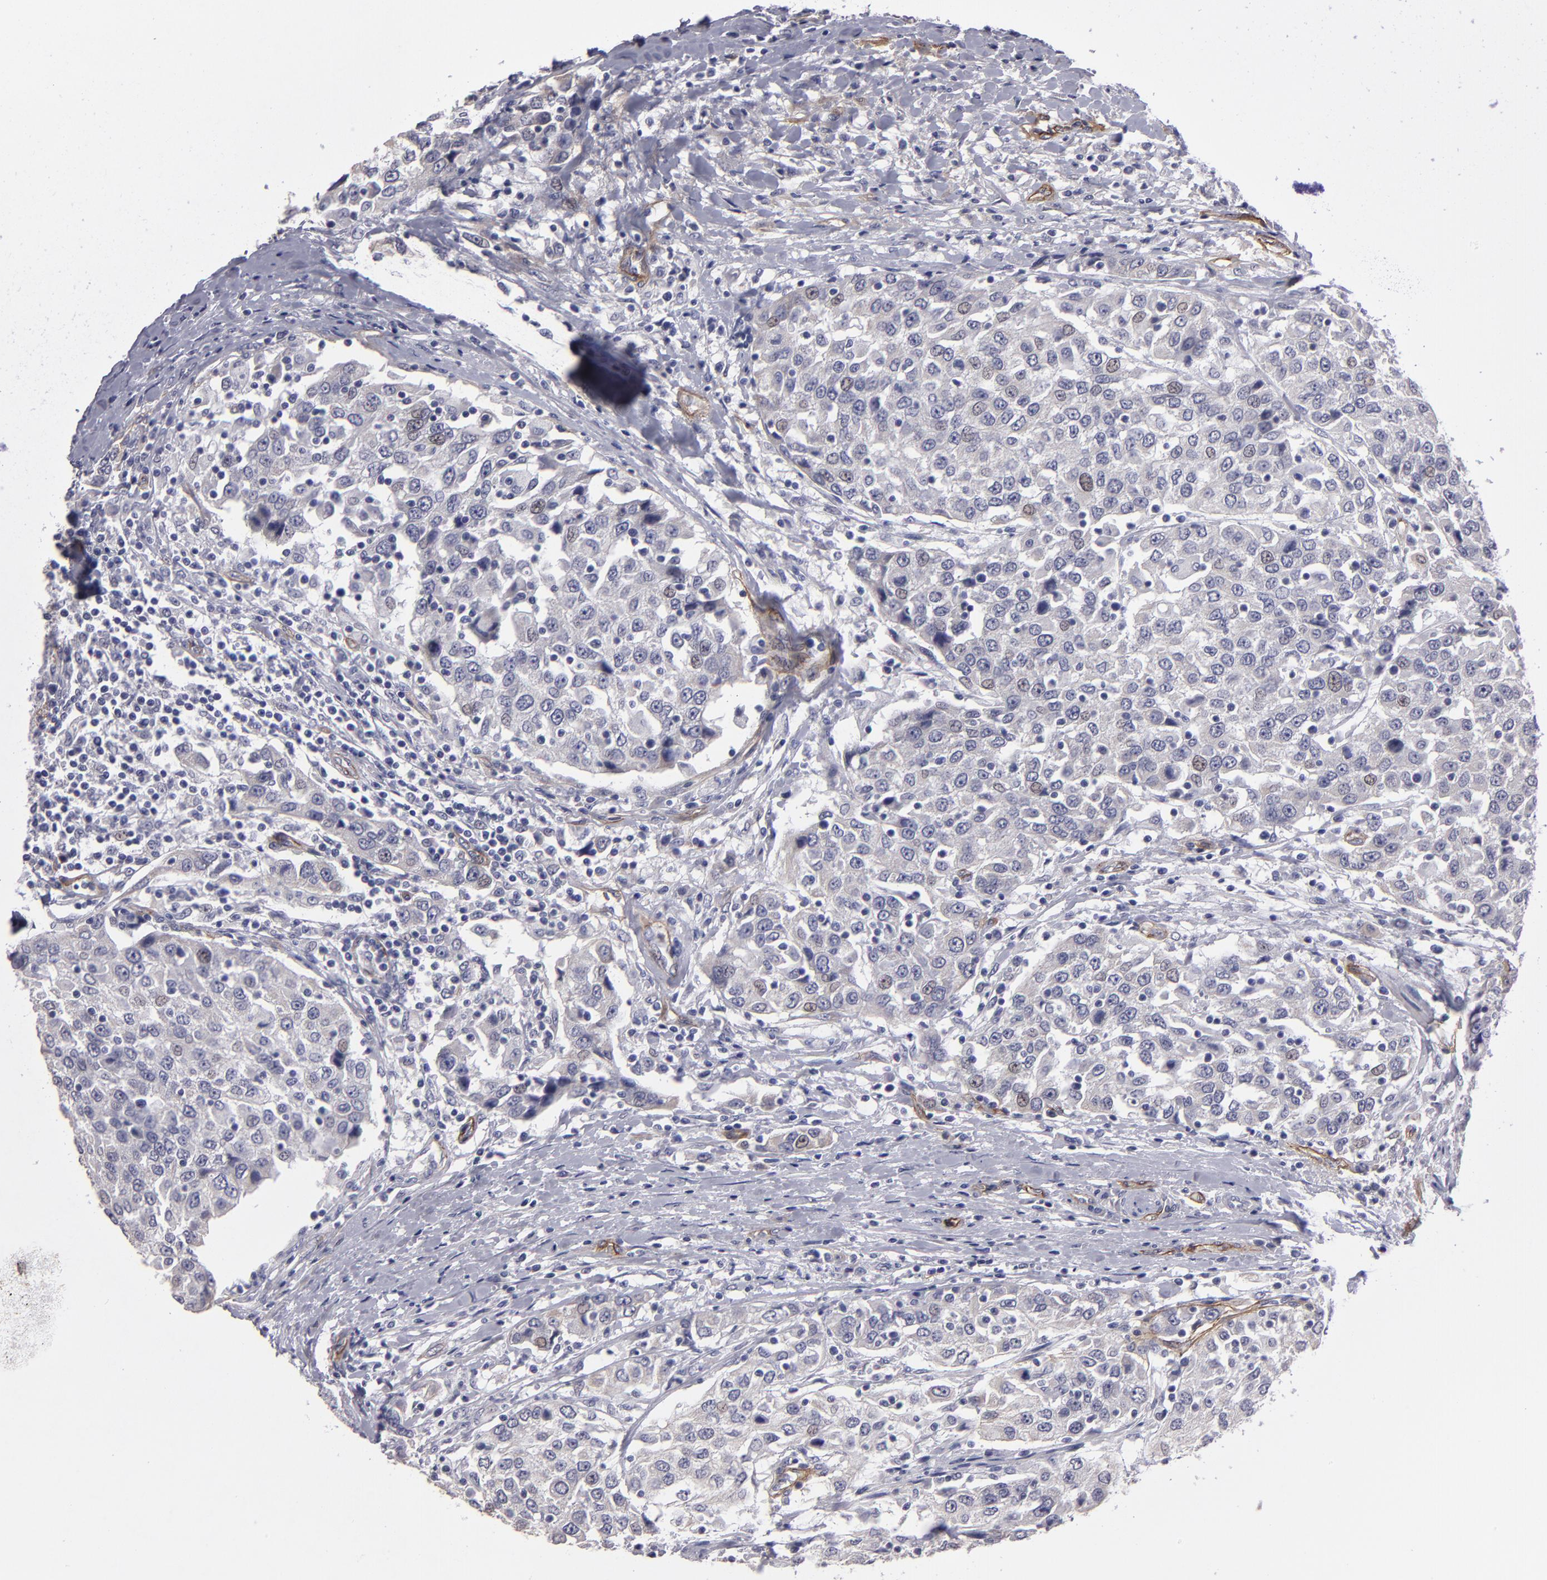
{"staining": {"intensity": "weak", "quantity": "<25%", "location": "nuclear"}, "tissue": "urothelial cancer", "cell_type": "Tumor cells", "image_type": "cancer", "snomed": [{"axis": "morphology", "description": "Urothelial carcinoma, High grade"}, {"axis": "topography", "description": "Urinary bladder"}], "caption": "The IHC micrograph has no significant staining in tumor cells of urothelial cancer tissue.", "gene": "ZNF175", "patient": {"sex": "female", "age": 80}}